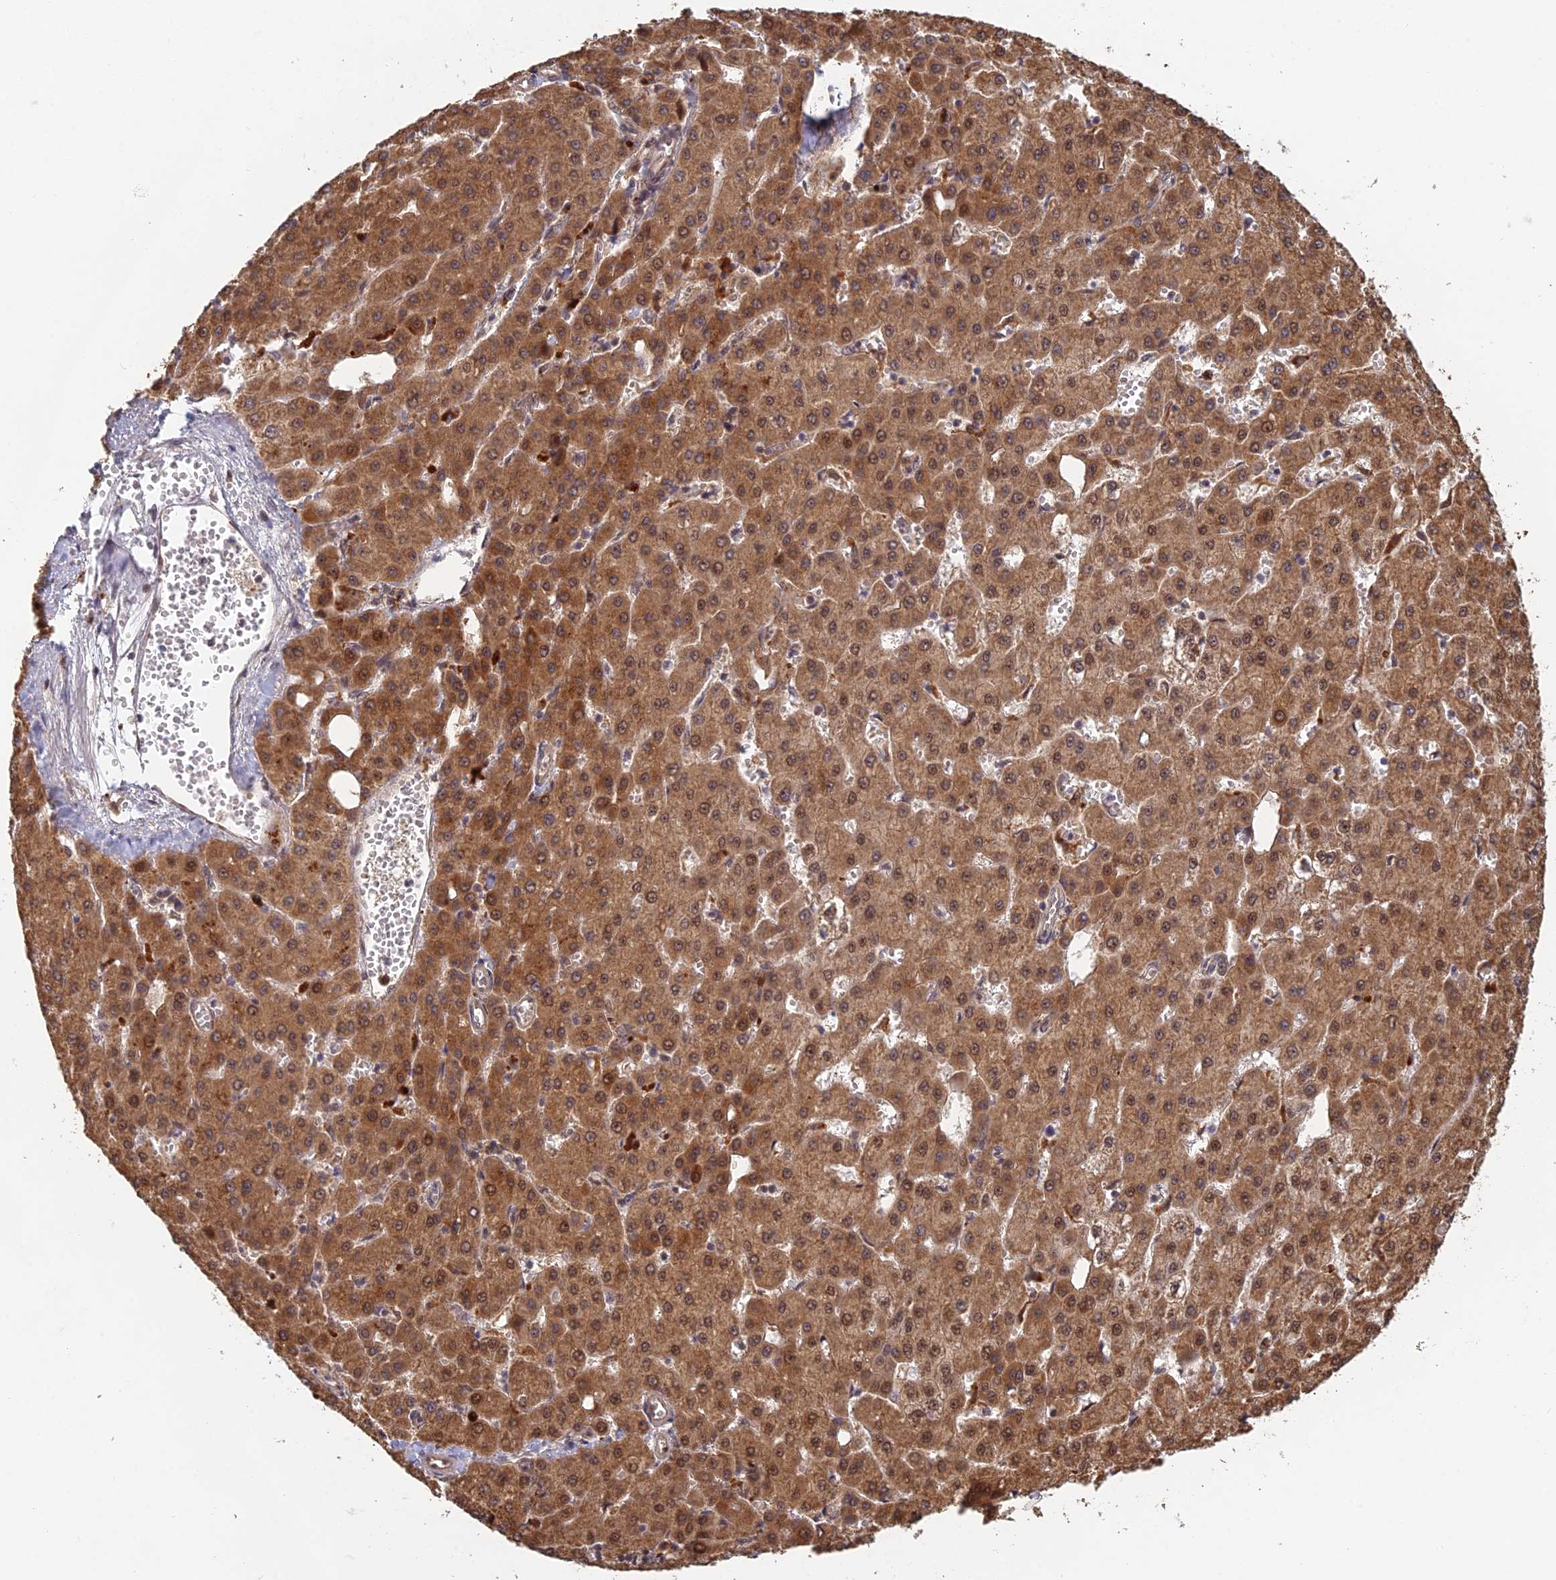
{"staining": {"intensity": "moderate", "quantity": ">75%", "location": "cytoplasmic/membranous,nuclear"}, "tissue": "liver cancer", "cell_type": "Tumor cells", "image_type": "cancer", "snomed": [{"axis": "morphology", "description": "Carcinoma, Hepatocellular, NOS"}, {"axis": "topography", "description": "Liver"}], "caption": "Liver cancer (hepatocellular carcinoma) was stained to show a protein in brown. There is medium levels of moderate cytoplasmic/membranous and nuclear positivity in approximately >75% of tumor cells.", "gene": "RANBP3", "patient": {"sex": "male", "age": 47}}